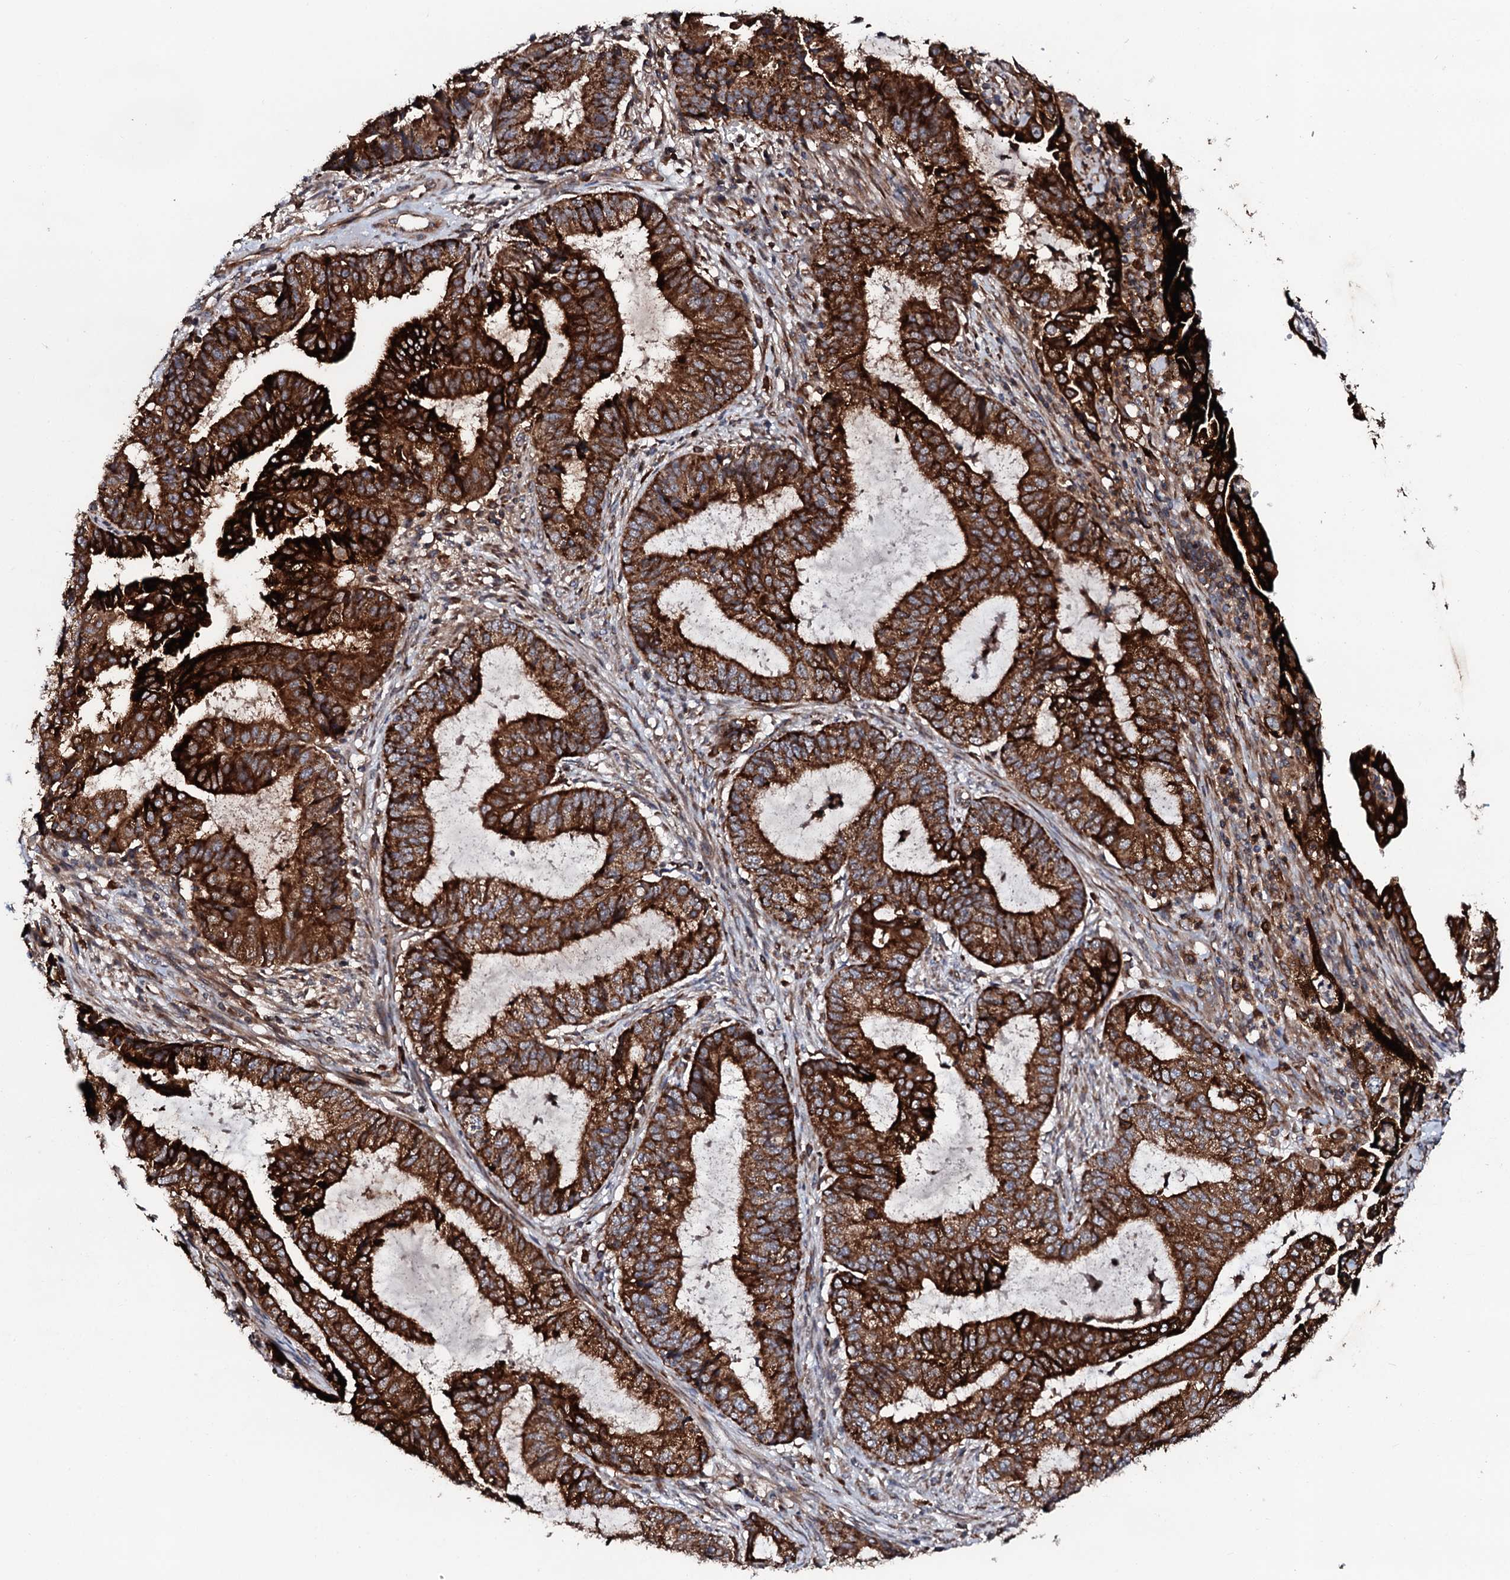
{"staining": {"intensity": "strong", "quantity": ">75%", "location": "cytoplasmic/membranous"}, "tissue": "endometrial cancer", "cell_type": "Tumor cells", "image_type": "cancer", "snomed": [{"axis": "morphology", "description": "Adenocarcinoma, NOS"}, {"axis": "topography", "description": "Endometrium"}], "caption": "IHC of adenocarcinoma (endometrial) shows high levels of strong cytoplasmic/membranous expression in about >75% of tumor cells.", "gene": "SDHAF2", "patient": {"sex": "female", "age": 51}}